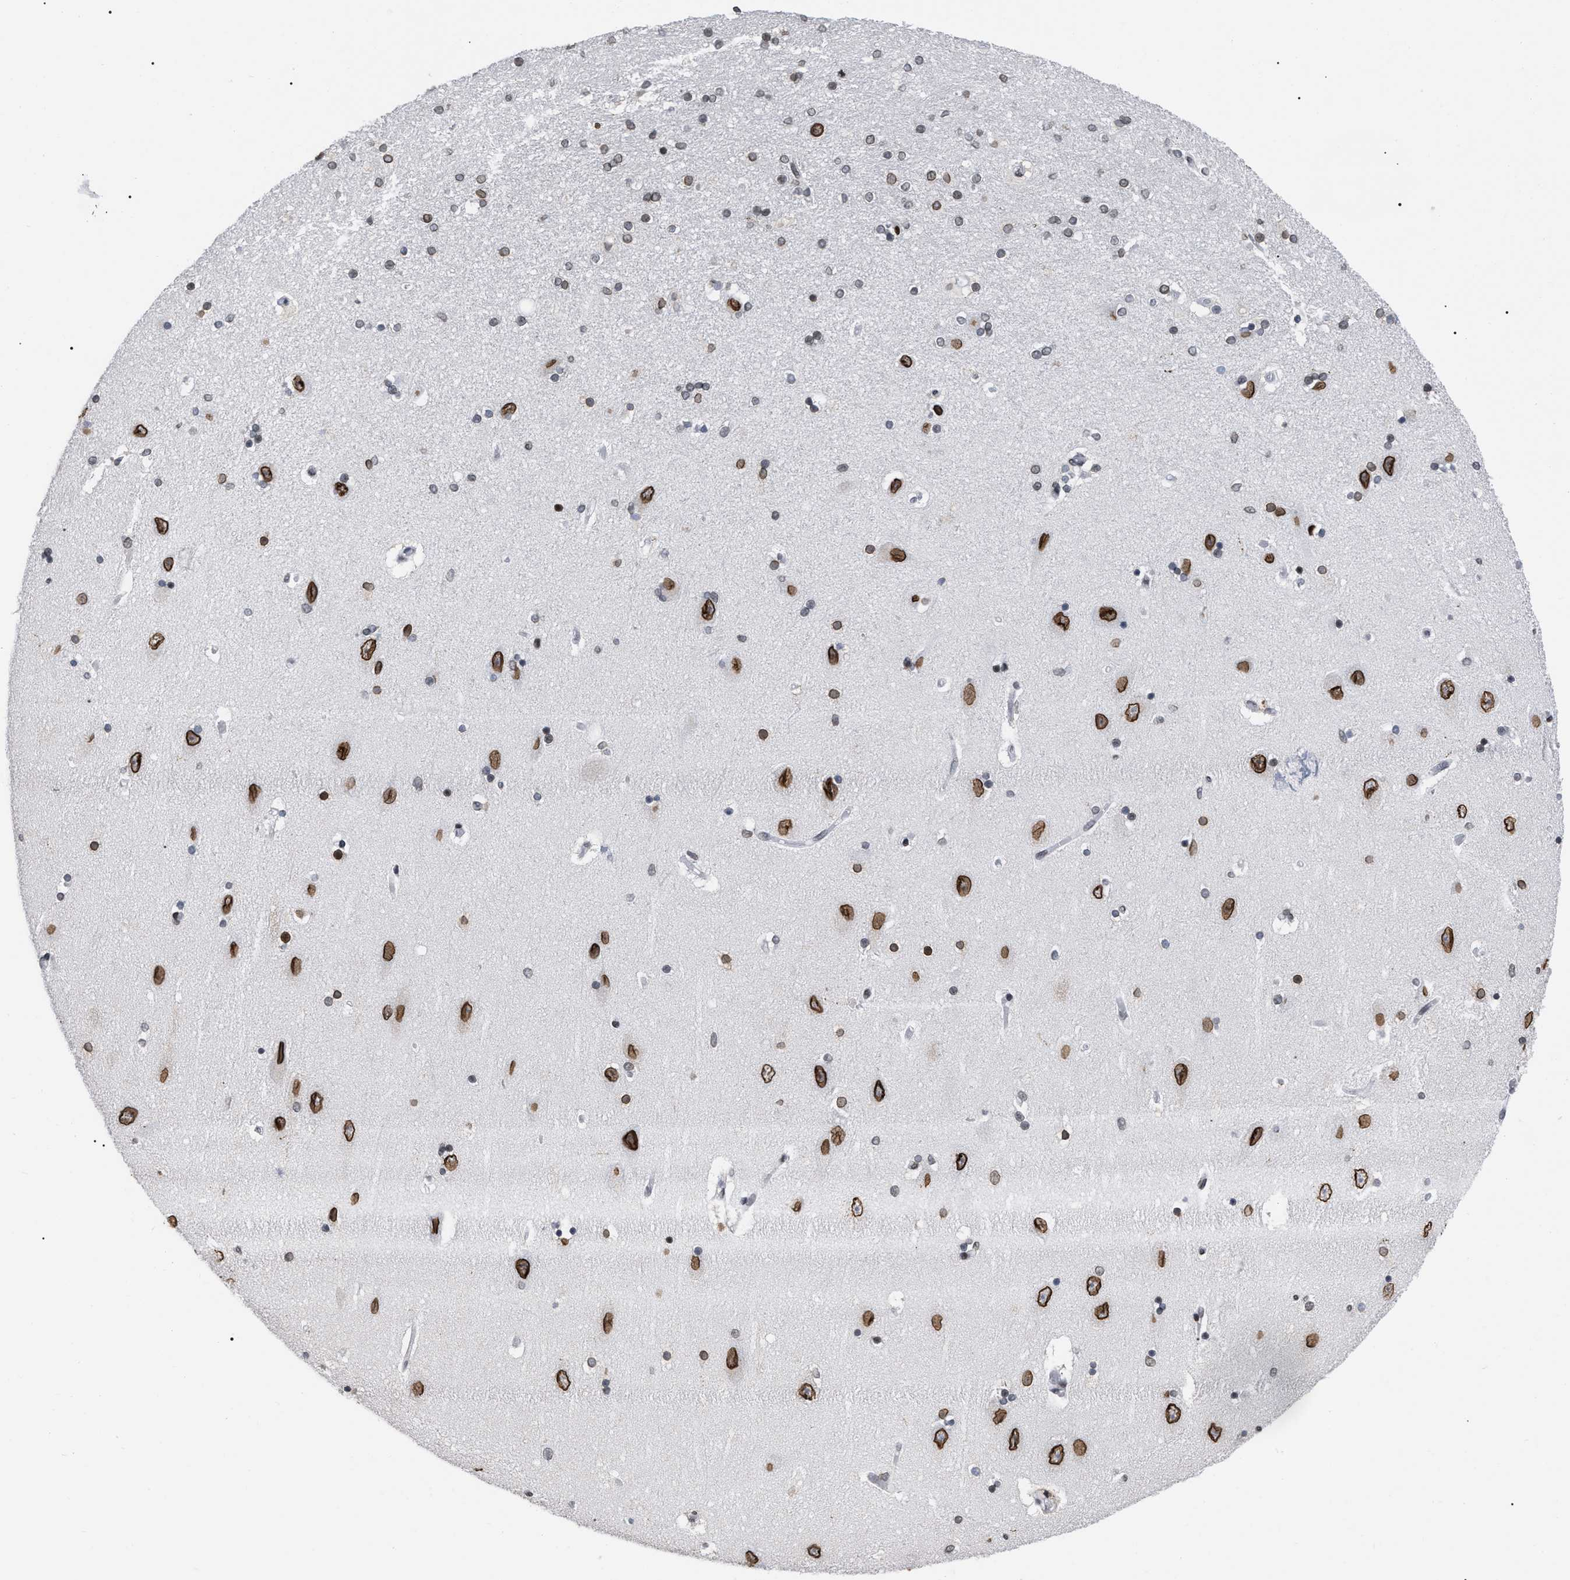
{"staining": {"intensity": "moderate", "quantity": "25%-75%", "location": "nuclear"}, "tissue": "hippocampus", "cell_type": "Glial cells", "image_type": "normal", "snomed": [{"axis": "morphology", "description": "Normal tissue, NOS"}, {"axis": "topography", "description": "Hippocampus"}], "caption": "DAB immunohistochemical staining of normal hippocampus exhibits moderate nuclear protein expression in approximately 25%-75% of glial cells.", "gene": "TPR", "patient": {"sex": "female", "age": 54}}